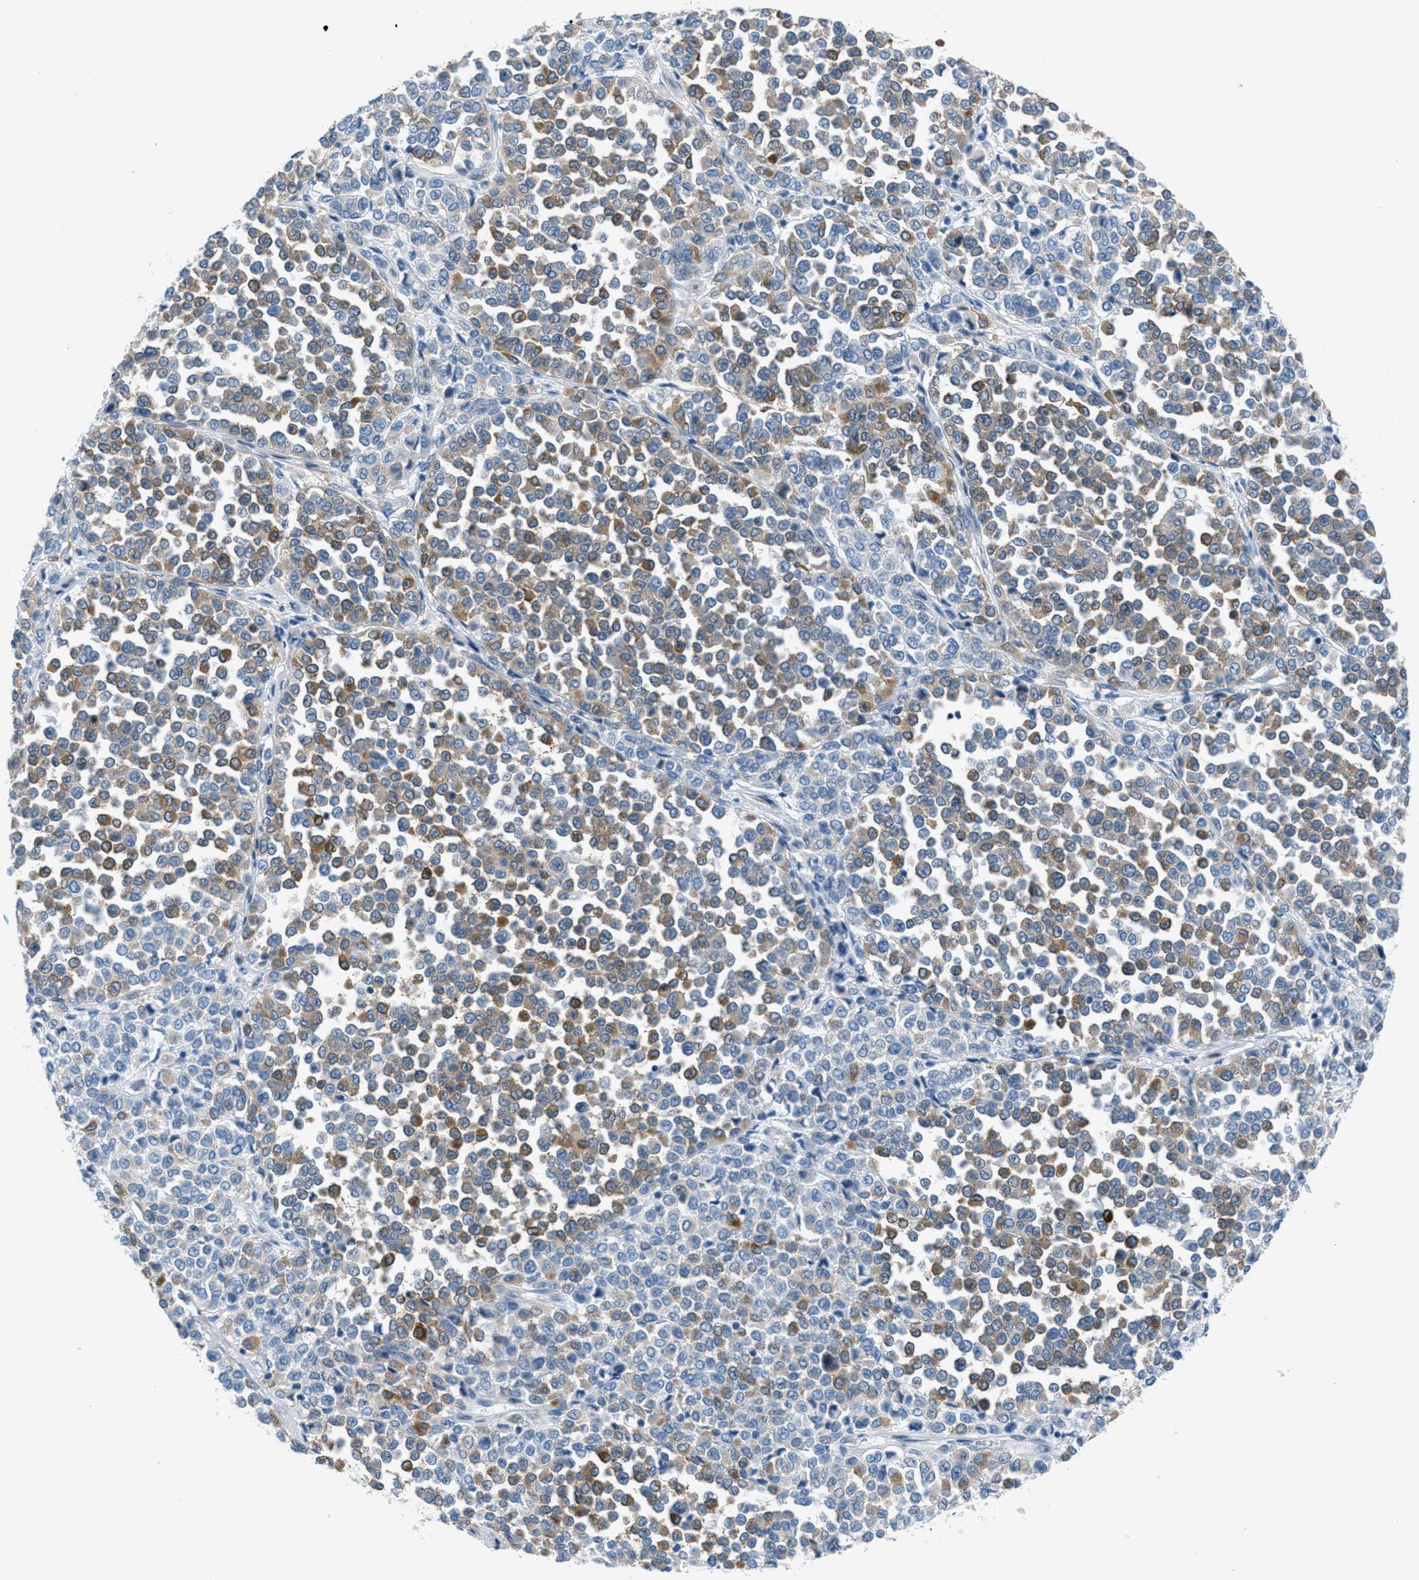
{"staining": {"intensity": "moderate", "quantity": "25%-75%", "location": "cytoplasmic/membranous"}, "tissue": "melanoma", "cell_type": "Tumor cells", "image_type": "cancer", "snomed": [{"axis": "morphology", "description": "Malignant melanoma, Metastatic site"}, {"axis": "topography", "description": "Pancreas"}], "caption": "Immunohistochemical staining of melanoma exhibits medium levels of moderate cytoplasmic/membranous protein expression in about 25%-75% of tumor cells.", "gene": "MAPRE2", "patient": {"sex": "female", "age": 30}}